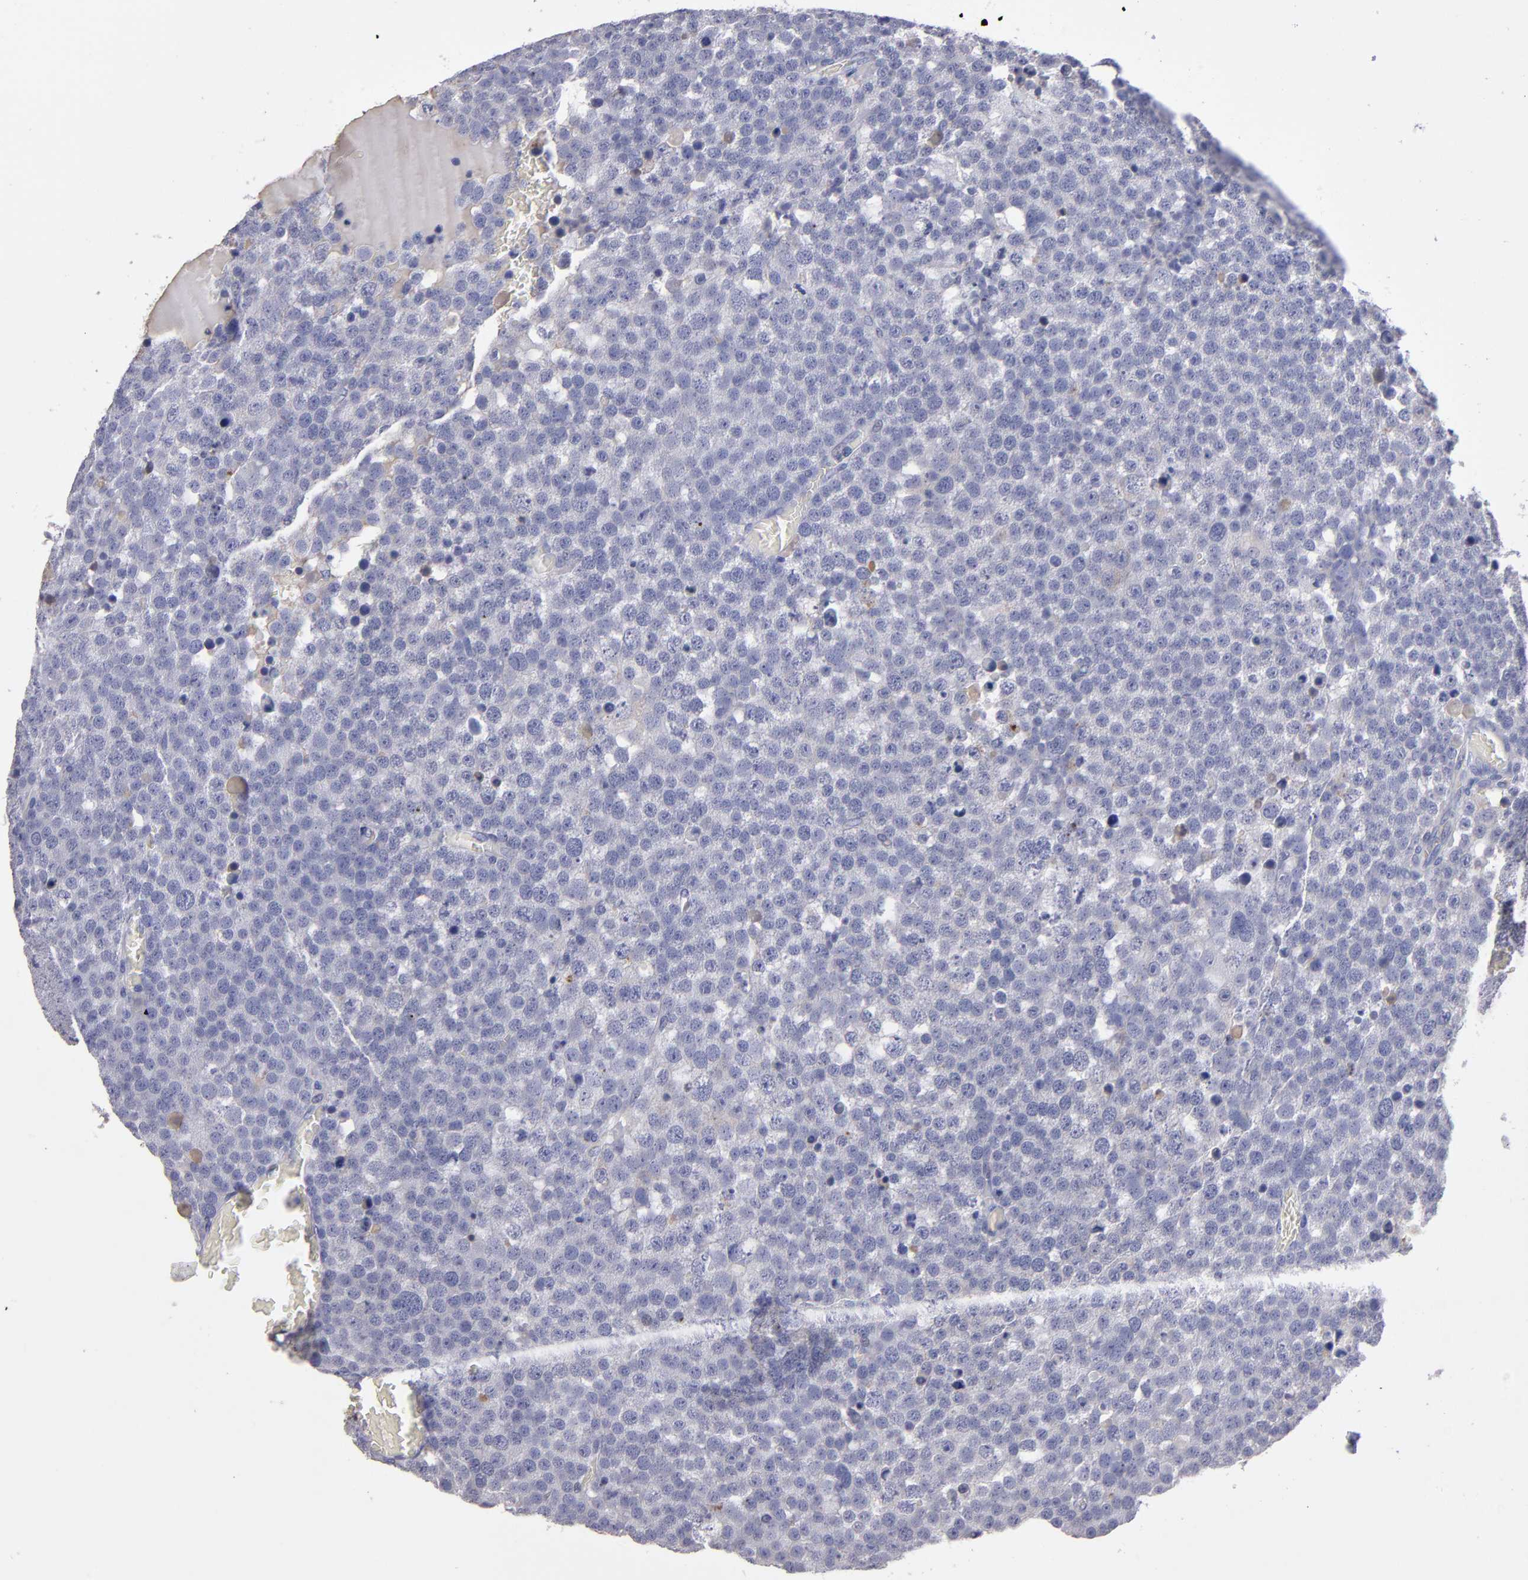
{"staining": {"intensity": "weak", "quantity": "<25%", "location": "cytoplasmic/membranous"}, "tissue": "testis cancer", "cell_type": "Tumor cells", "image_type": "cancer", "snomed": [{"axis": "morphology", "description": "Seminoma, NOS"}, {"axis": "topography", "description": "Testis"}], "caption": "There is no significant positivity in tumor cells of testis seminoma.", "gene": "CDH3", "patient": {"sex": "male", "age": 71}}